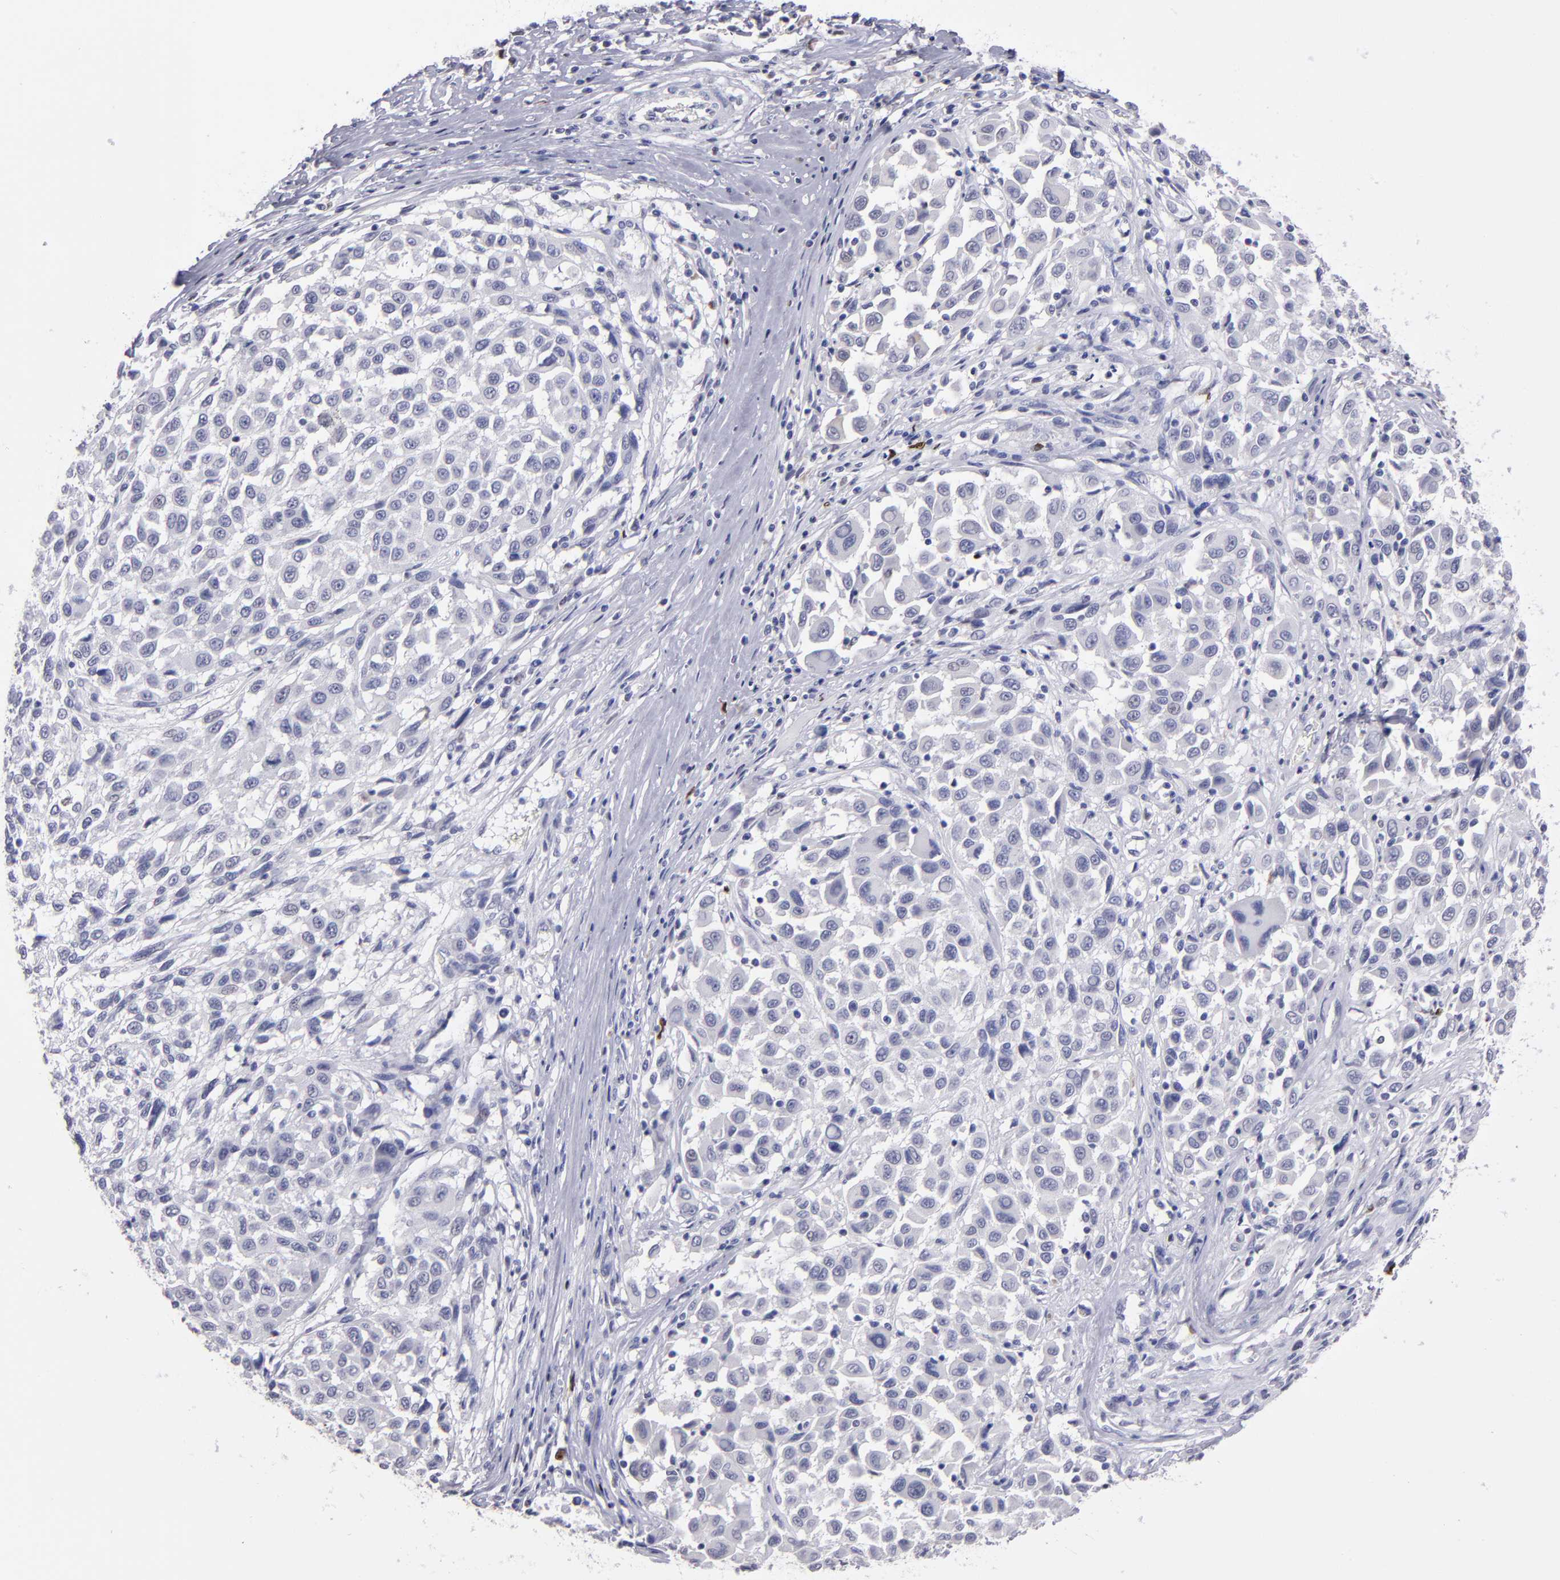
{"staining": {"intensity": "negative", "quantity": "none", "location": "none"}, "tissue": "melanoma", "cell_type": "Tumor cells", "image_type": "cancer", "snomed": [{"axis": "morphology", "description": "Malignant melanoma, Metastatic site"}, {"axis": "topography", "description": "Lymph node"}], "caption": "IHC image of human melanoma stained for a protein (brown), which demonstrates no expression in tumor cells.", "gene": "IRF8", "patient": {"sex": "male", "age": 61}}